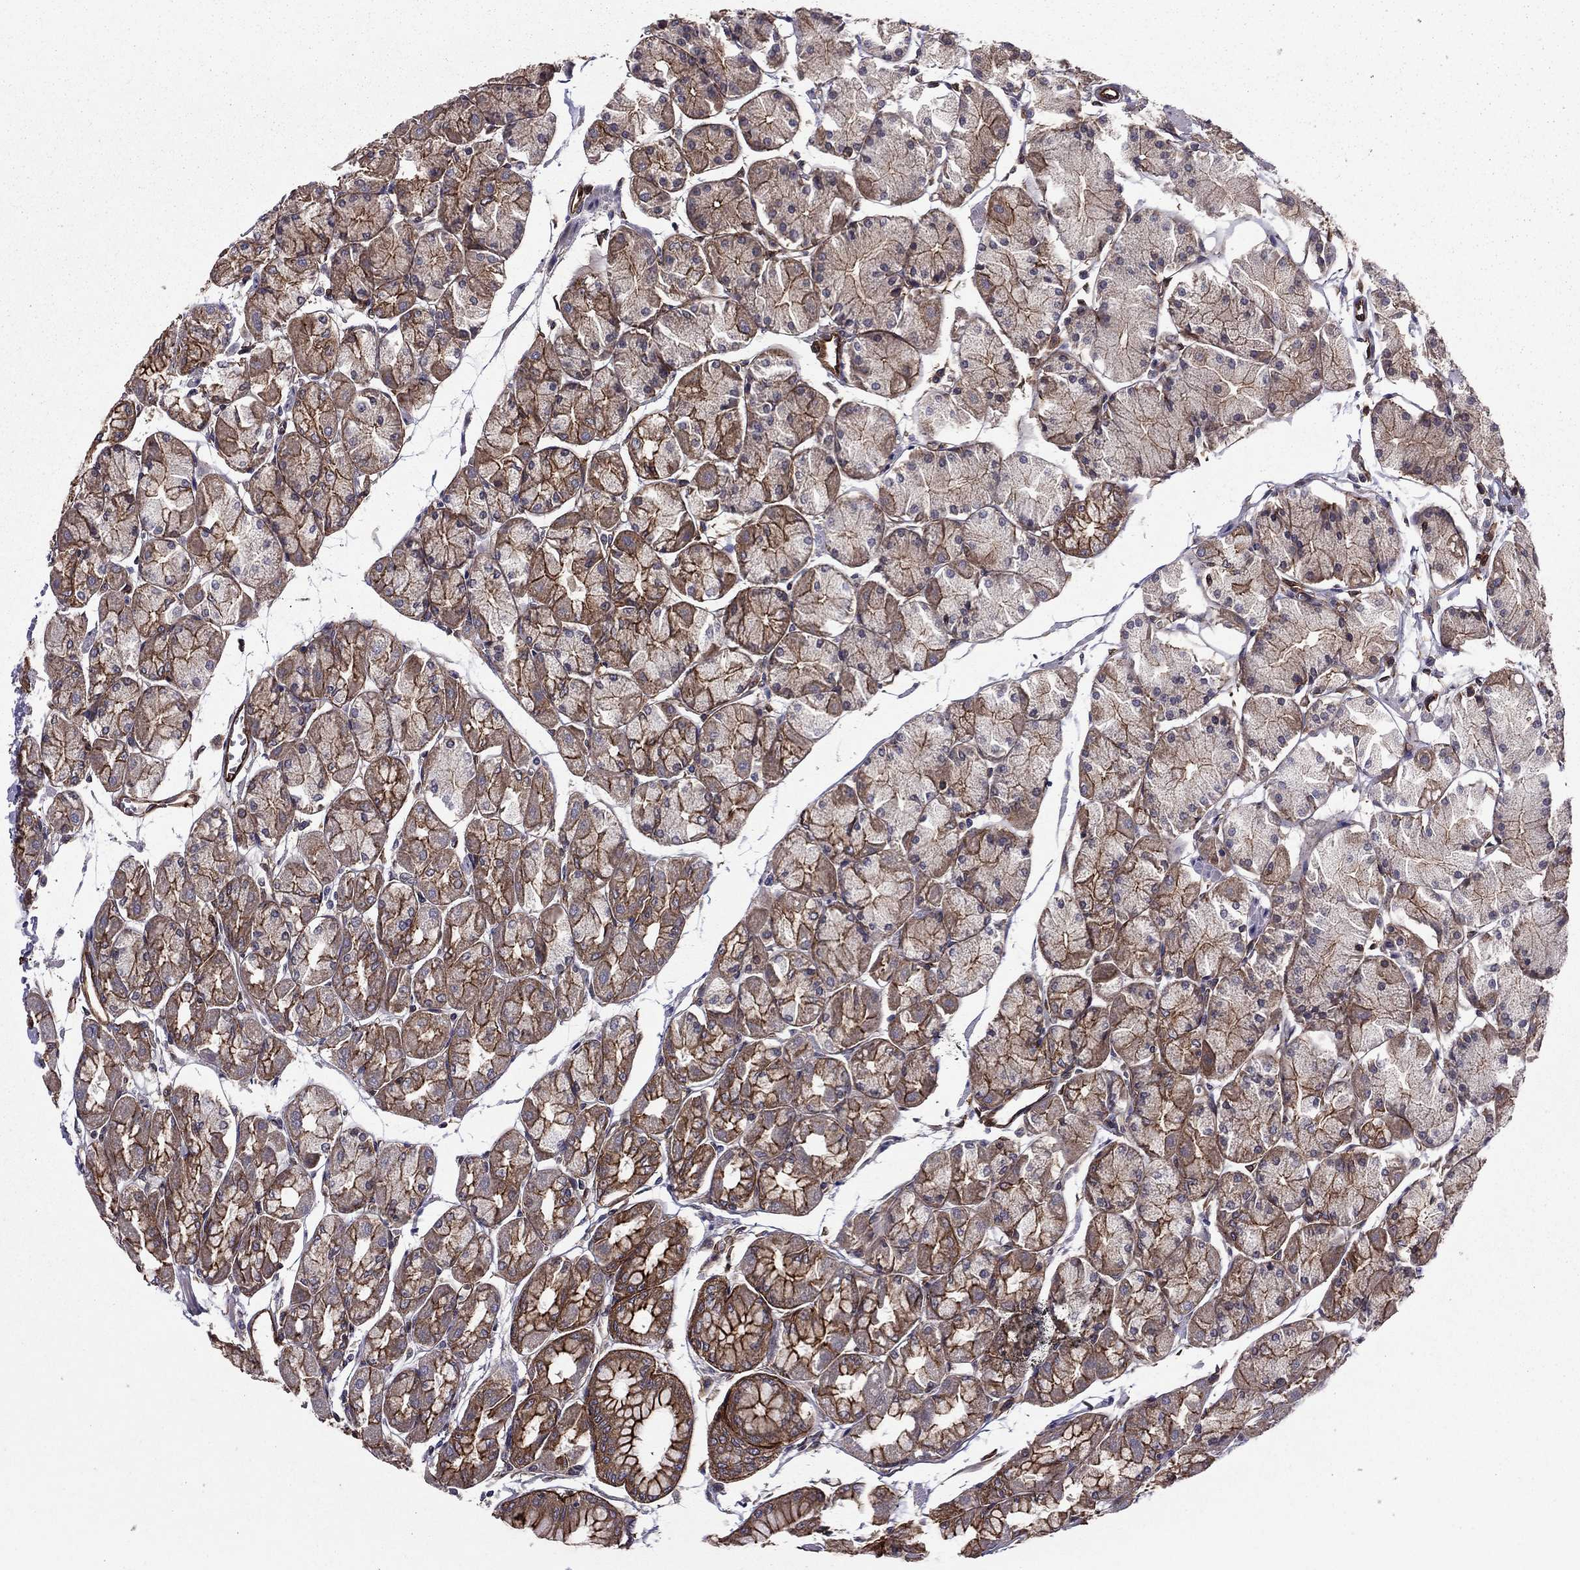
{"staining": {"intensity": "strong", "quantity": "25%-75%", "location": "cytoplasmic/membranous"}, "tissue": "stomach", "cell_type": "Glandular cells", "image_type": "normal", "snomed": [{"axis": "morphology", "description": "Normal tissue, NOS"}, {"axis": "topography", "description": "Stomach, upper"}], "caption": "IHC photomicrograph of normal stomach: human stomach stained using IHC exhibits high levels of strong protein expression localized specifically in the cytoplasmic/membranous of glandular cells, appearing as a cytoplasmic/membranous brown color.", "gene": "SHMT1", "patient": {"sex": "male", "age": 60}}